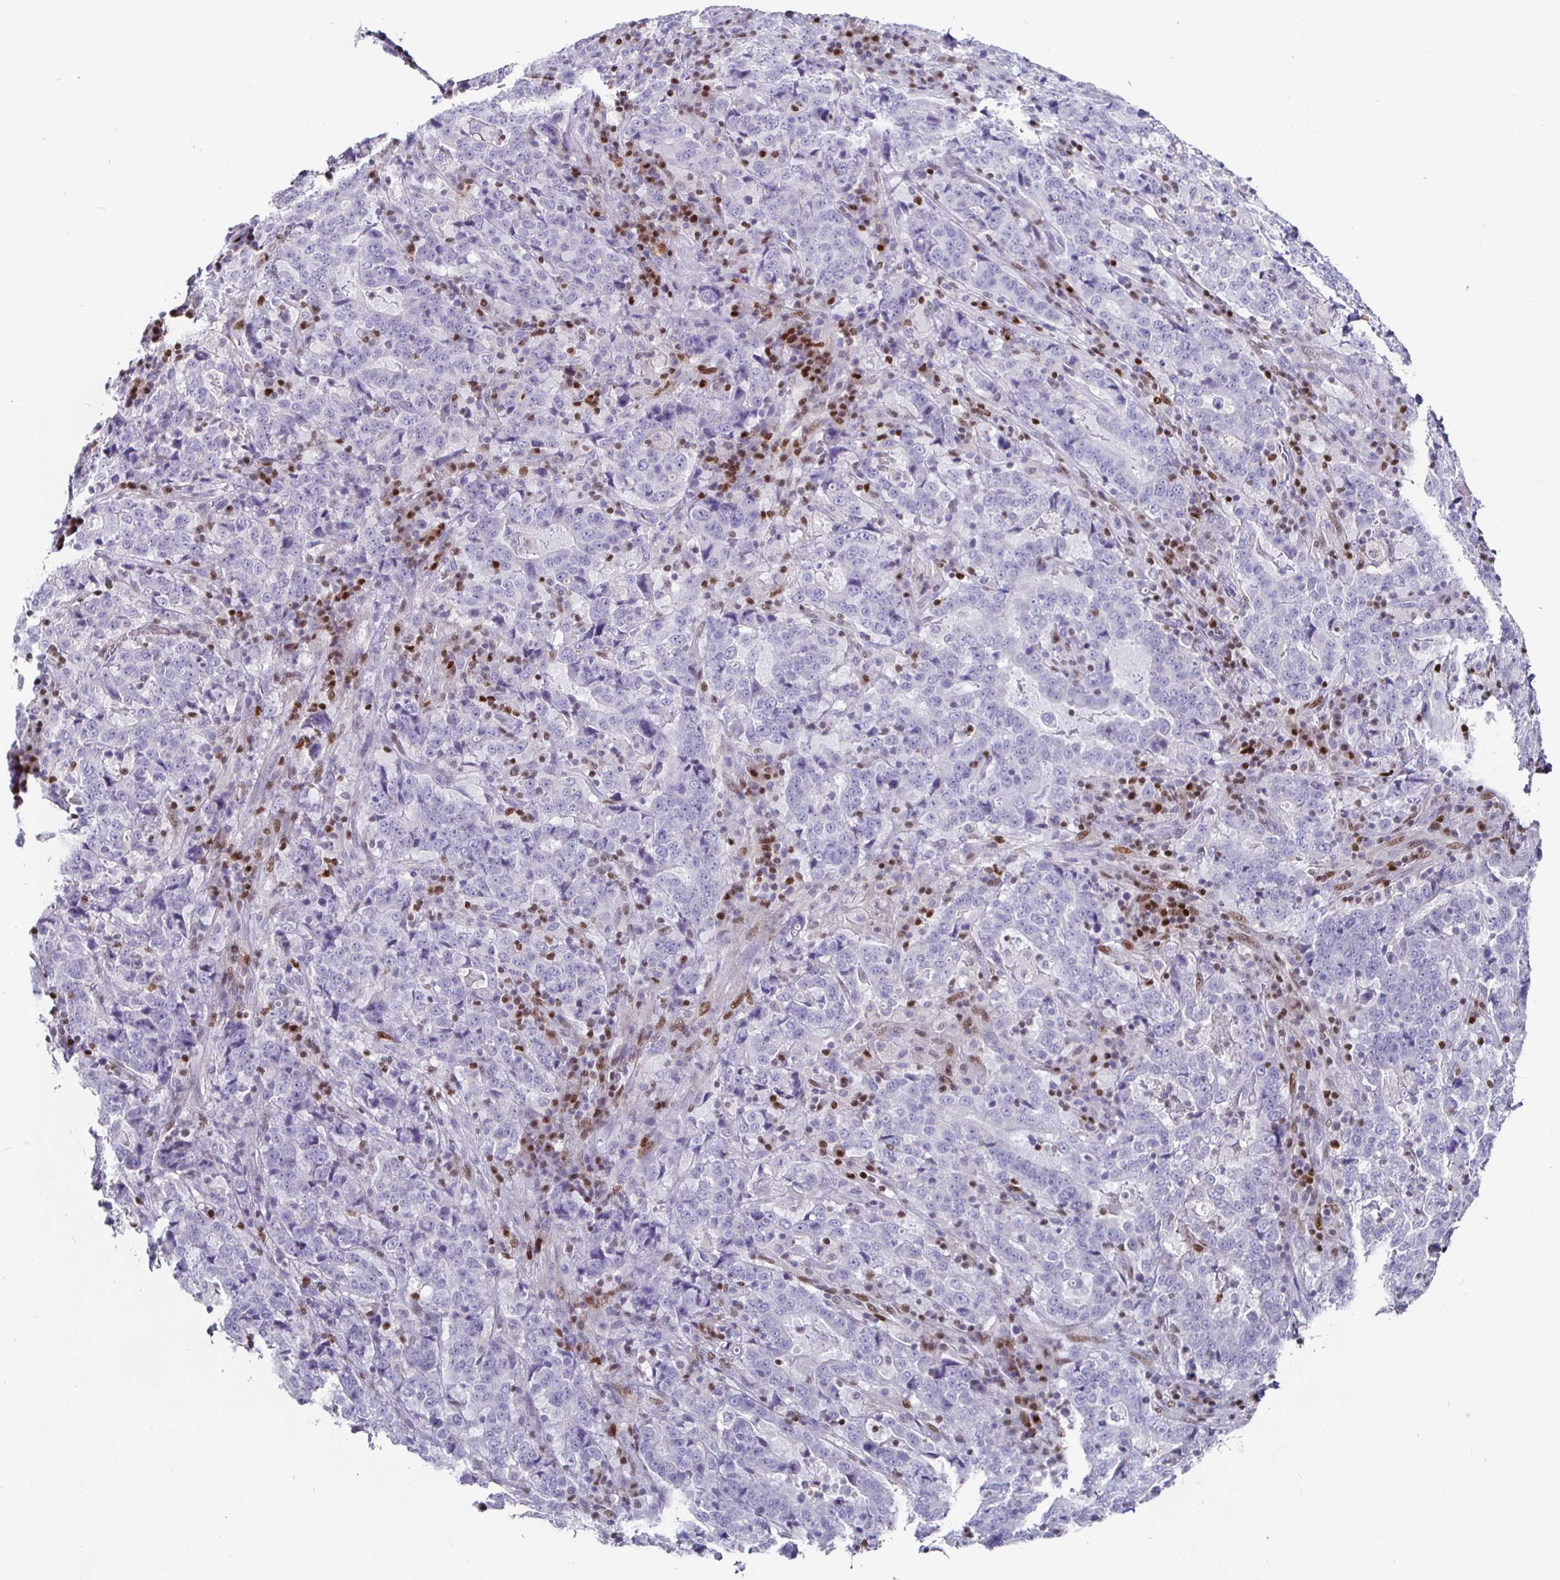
{"staining": {"intensity": "negative", "quantity": "none", "location": "none"}, "tissue": "stomach cancer", "cell_type": "Tumor cells", "image_type": "cancer", "snomed": [{"axis": "morphology", "description": "Normal tissue, NOS"}, {"axis": "morphology", "description": "Adenocarcinoma, NOS"}, {"axis": "topography", "description": "Stomach, upper"}, {"axis": "topography", "description": "Stomach"}], "caption": "This histopathology image is of stomach cancer stained with IHC to label a protein in brown with the nuclei are counter-stained blue. There is no expression in tumor cells.", "gene": "RUNX2", "patient": {"sex": "male", "age": 59}}